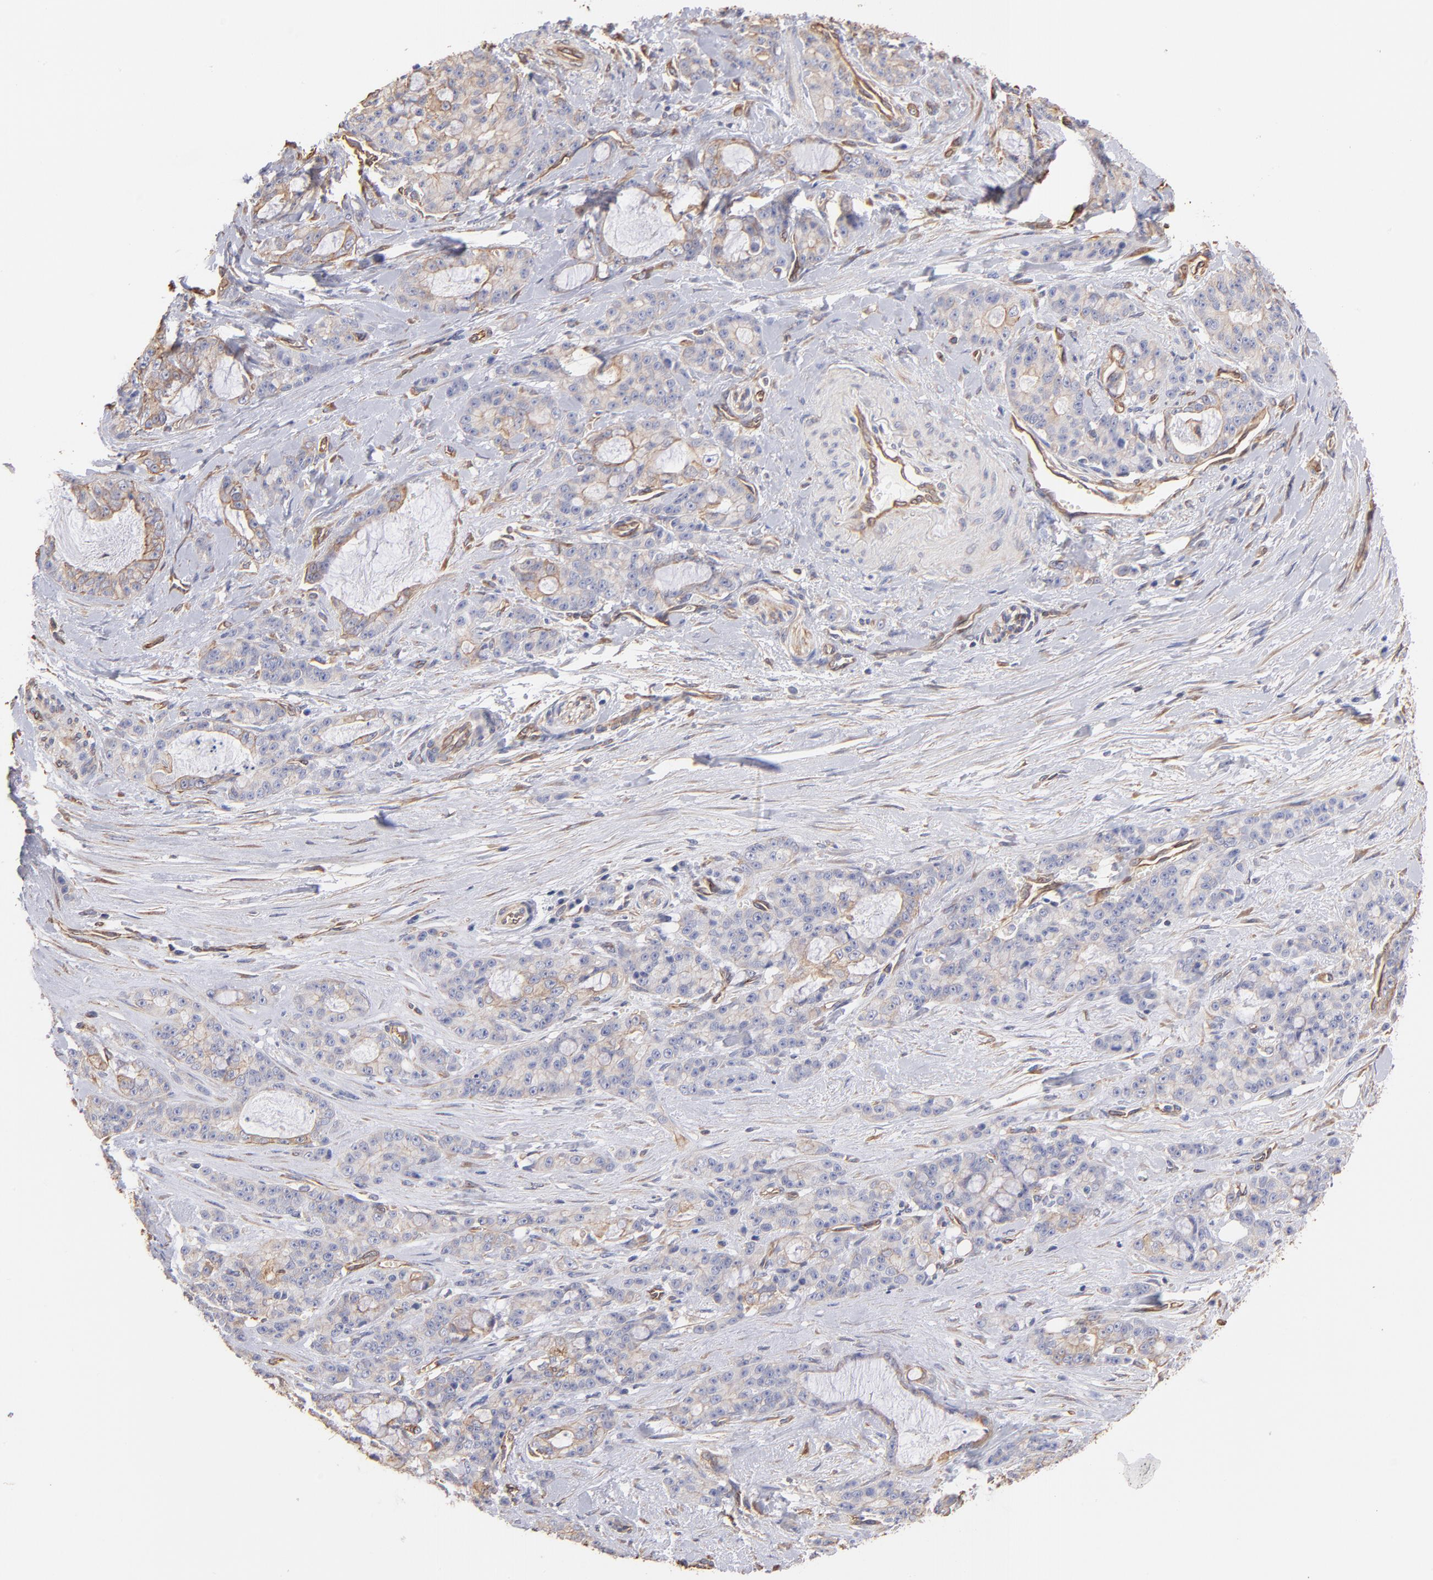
{"staining": {"intensity": "moderate", "quantity": ">75%", "location": "cytoplasmic/membranous"}, "tissue": "pancreatic cancer", "cell_type": "Tumor cells", "image_type": "cancer", "snomed": [{"axis": "morphology", "description": "Adenocarcinoma, NOS"}, {"axis": "topography", "description": "Pancreas"}], "caption": "Pancreatic cancer tissue shows moderate cytoplasmic/membranous expression in approximately >75% of tumor cells, visualized by immunohistochemistry.", "gene": "PLEC", "patient": {"sex": "female", "age": 73}}